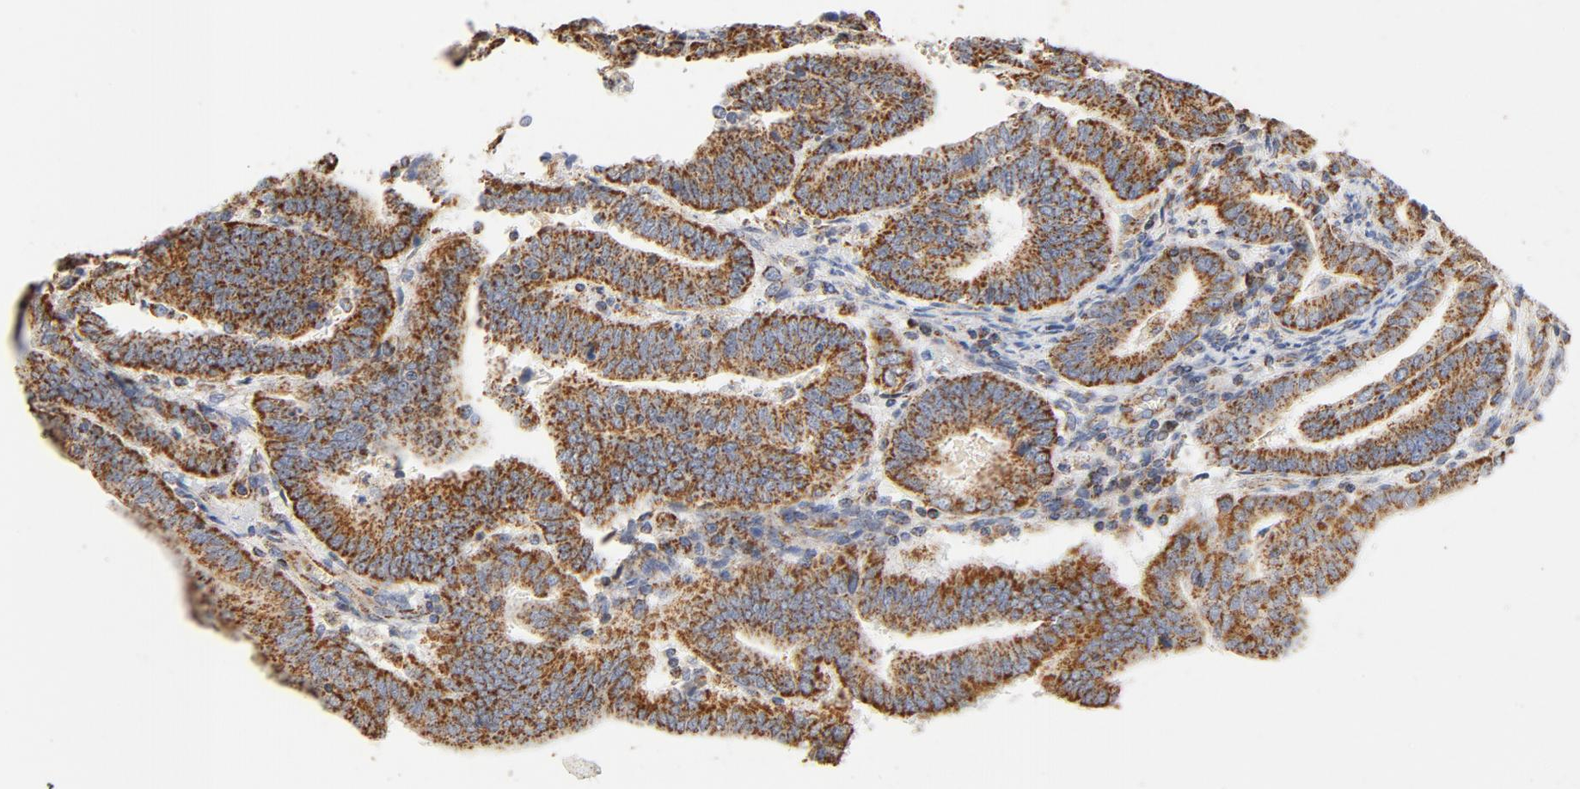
{"staining": {"intensity": "strong", "quantity": ">75%", "location": "cytoplasmic/membranous"}, "tissue": "endometrial cancer", "cell_type": "Tumor cells", "image_type": "cancer", "snomed": [{"axis": "morphology", "description": "Adenocarcinoma, NOS"}, {"axis": "topography", "description": "Uterus"}], "caption": "Approximately >75% of tumor cells in endometrial adenocarcinoma exhibit strong cytoplasmic/membranous protein positivity as visualized by brown immunohistochemical staining.", "gene": "COX4I1", "patient": {"sex": "female", "age": 83}}